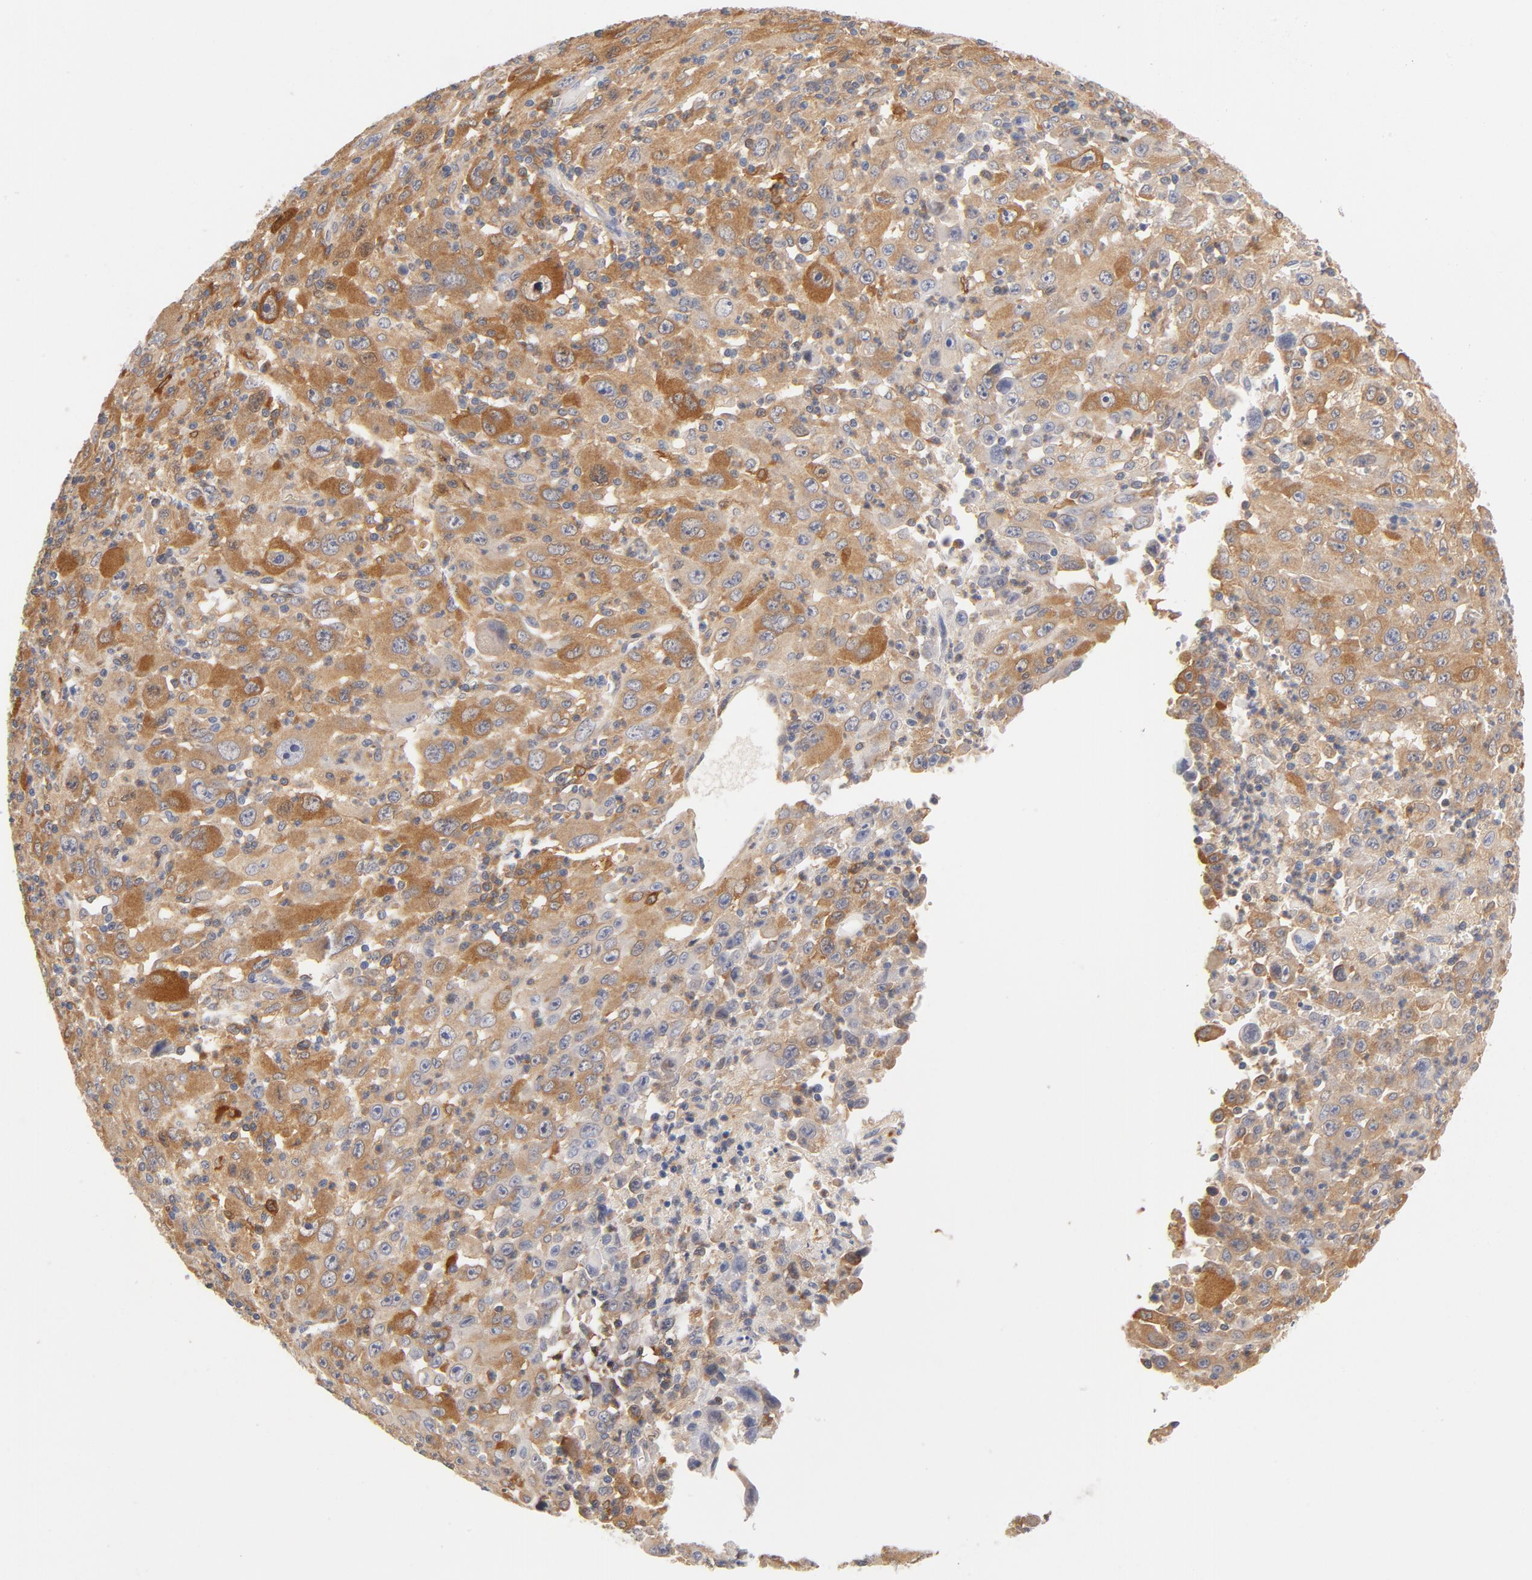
{"staining": {"intensity": "moderate", "quantity": "25%-75%", "location": "cytoplasmic/membranous"}, "tissue": "melanoma", "cell_type": "Tumor cells", "image_type": "cancer", "snomed": [{"axis": "morphology", "description": "Malignant melanoma, Metastatic site"}, {"axis": "topography", "description": "Skin"}], "caption": "A medium amount of moderate cytoplasmic/membranous positivity is present in approximately 25%-75% of tumor cells in melanoma tissue.", "gene": "ASMTL", "patient": {"sex": "female", "age": 56}}